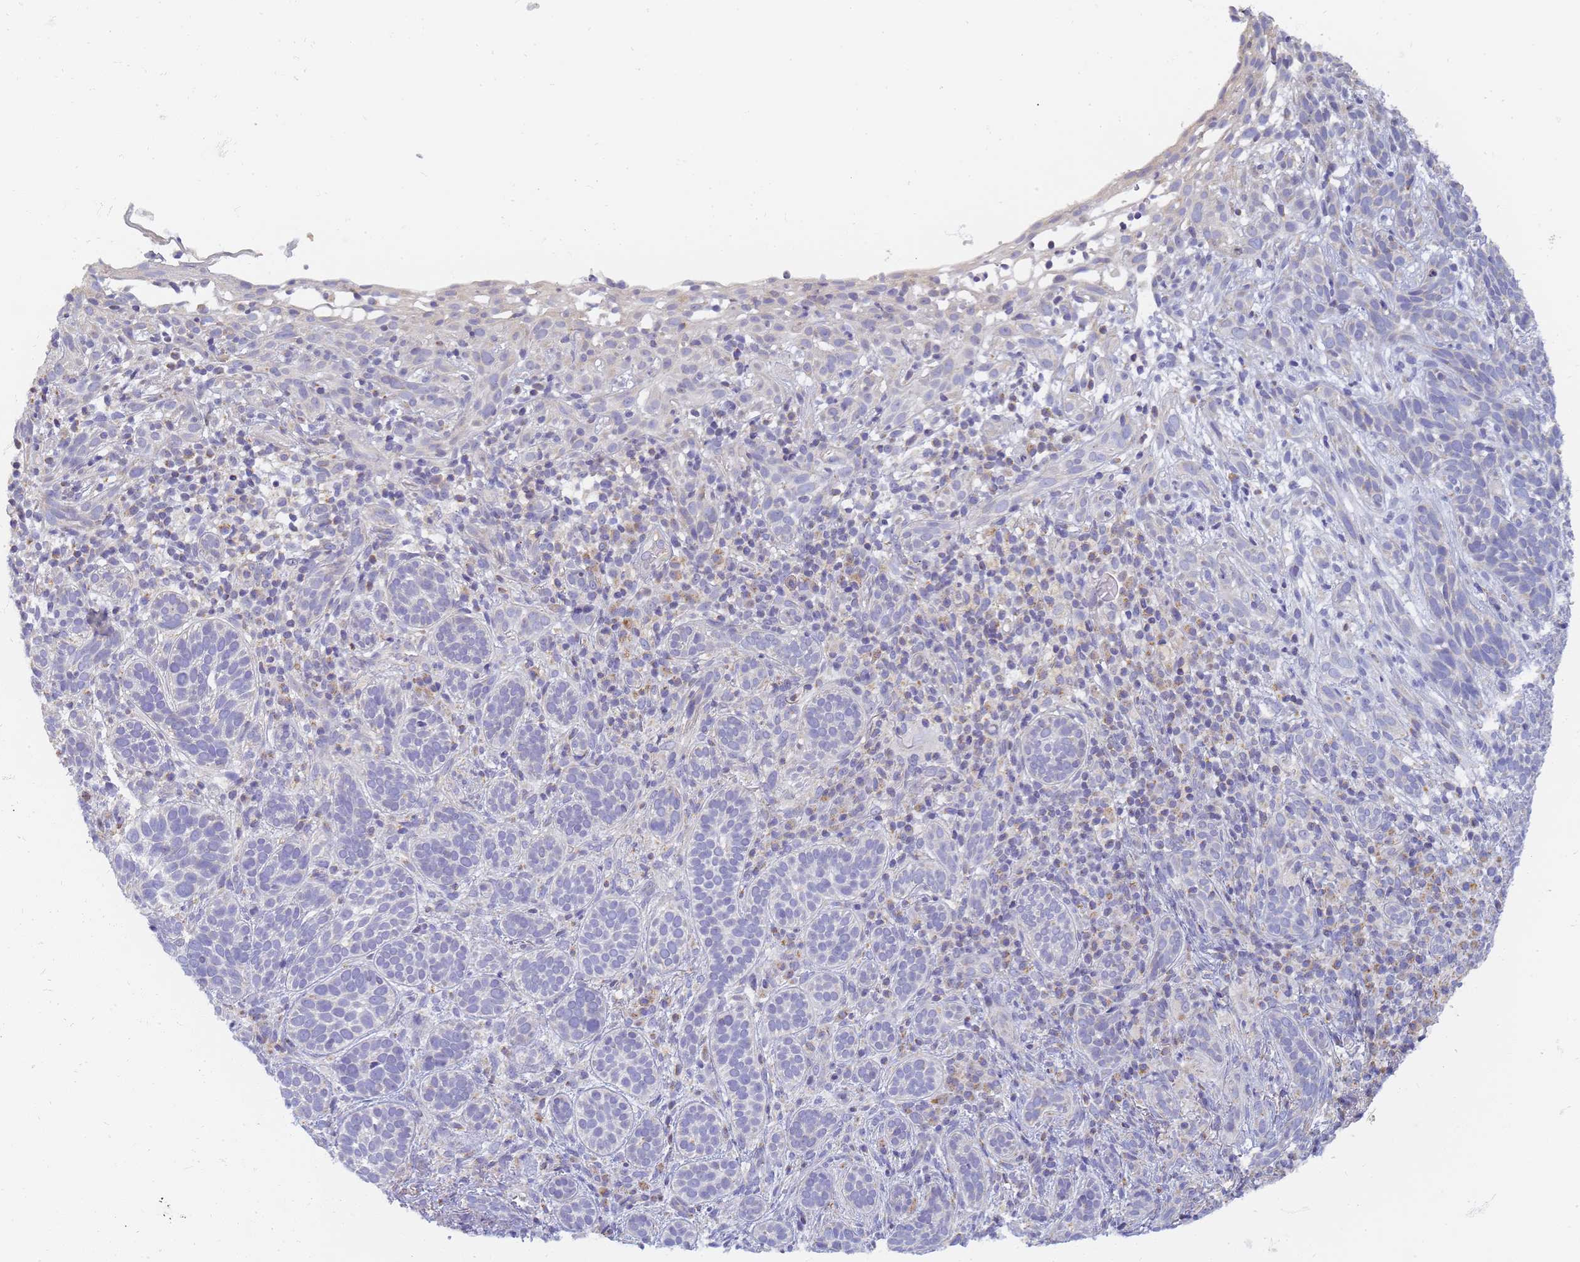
{"staining": {"intensity": "negative", "quantity": "none", "location": "none"}, "tissue": "skin cancer", "cell_type": "Tumor cells", "image_type": "cancer", "snomed": [{"axis": "morphology", "description": "Basal cell carcinoma"}, {"axis": "topography", "description": "Skin"}], "caption": "Tumor cells show no significant protein positivity in basal cell carcinoma (skin).", "gene": "UTP23", "patient": {"sex": "male", "age": 71}}